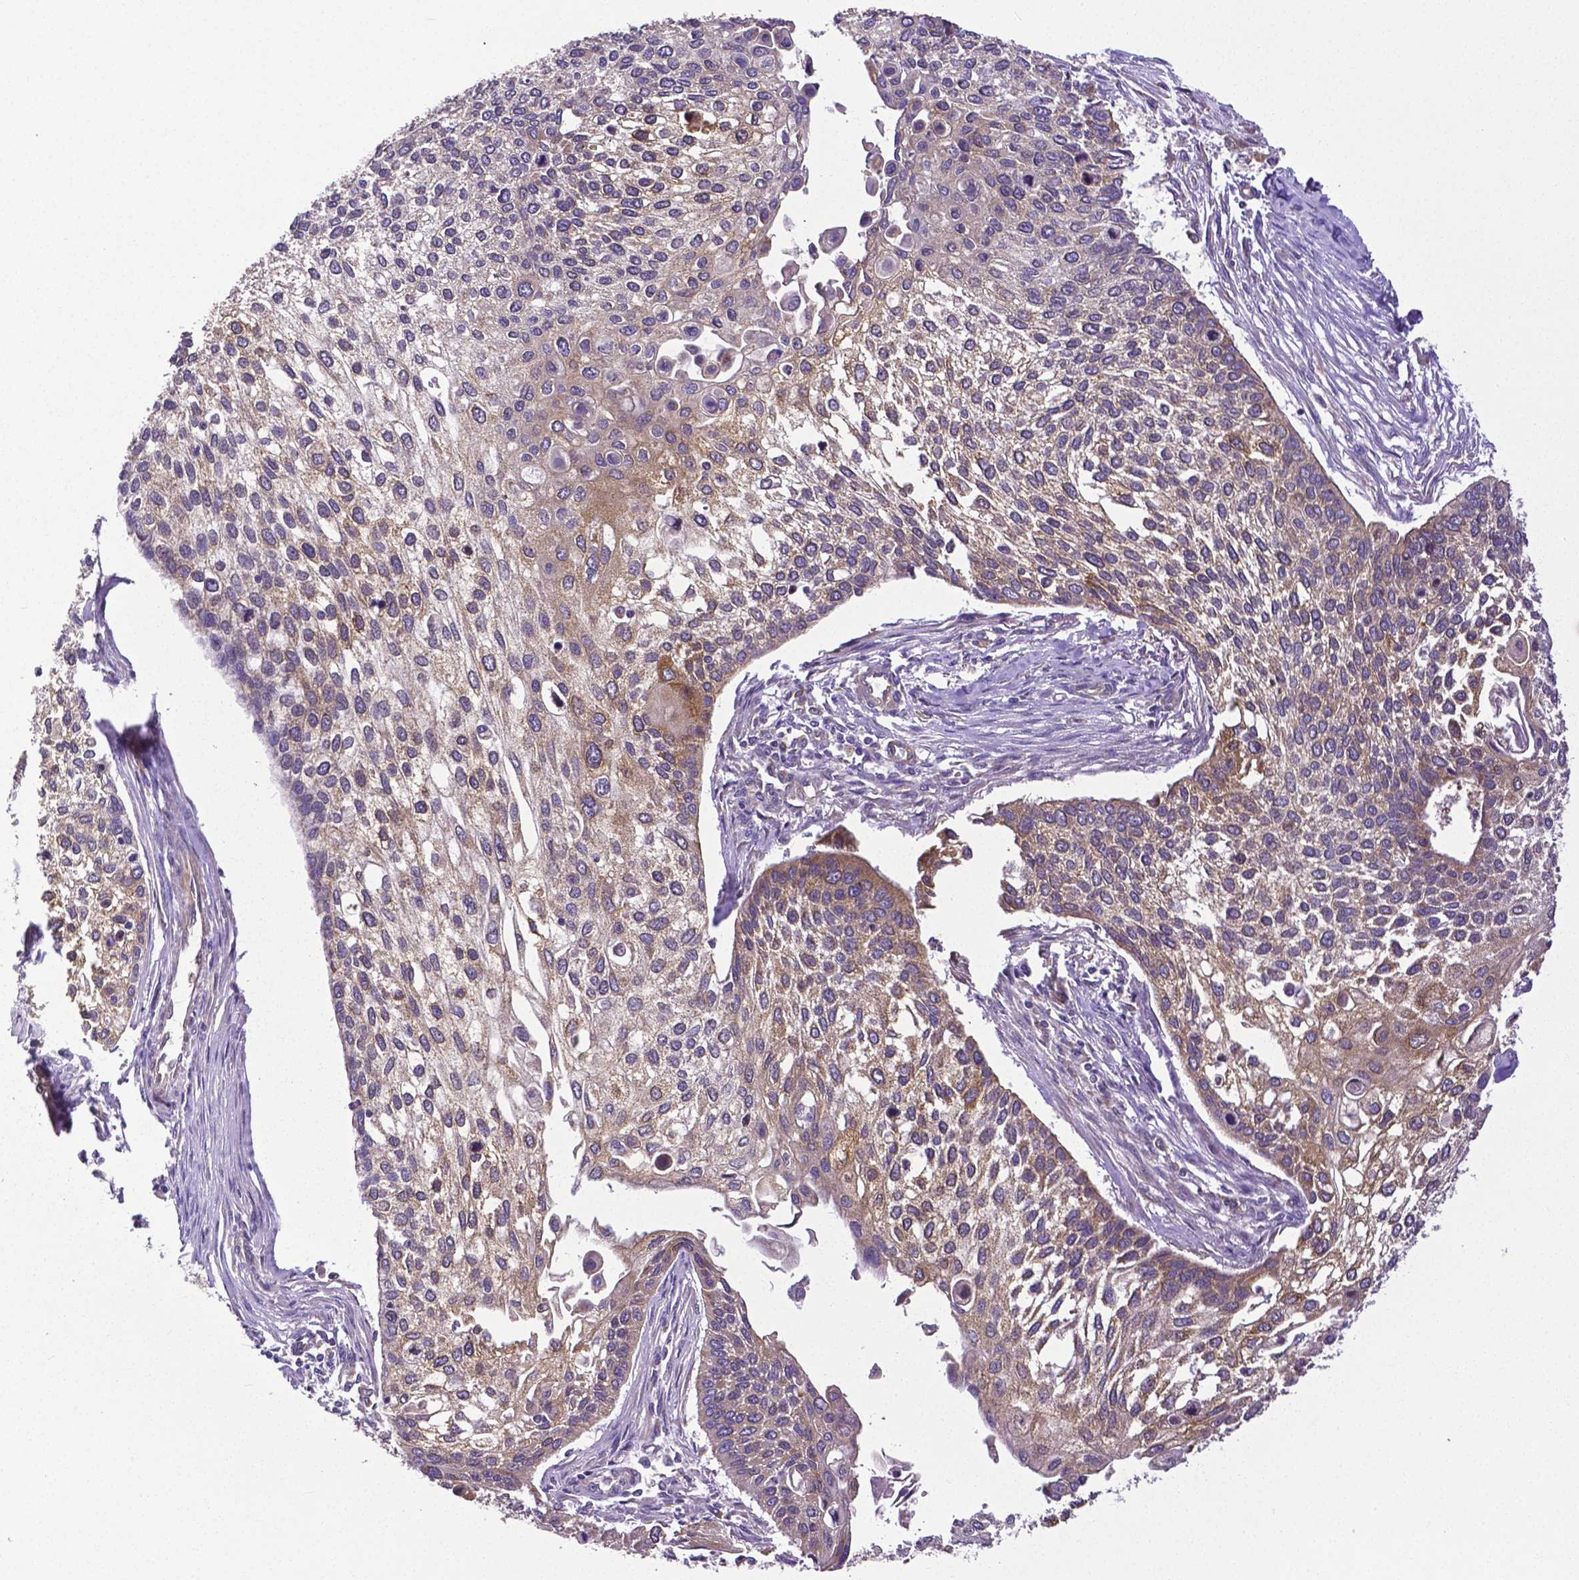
{"staining": {"intensity": "weak", "quantity": ">75%", "location": "cytoplasmic/membranous"}, "tissue": "lung cancer", "cell_type": "Tumor cells", "image_type": "cancer", "snomed": [{"axis": "morphology", "description": "Squamous cell carcinoma, NOS"}, {"axis": "morphology", "description": "Squamous cell carcinoma, metastatic, NOS"}, {"axis": "topography", "description": "Lung"}], "caption": "A photomicrograph of human squamous cell carcinoma (lung) stained for a protein displays weak cytoplasmic/membranous brown staining in tumor cells. (Stains: DAB in brown, nuclei in blue, Microscopy: brightfield microscopy at high magnification).", "gene": "DICER1", "patient": {"sex": "male", "age": 63}}